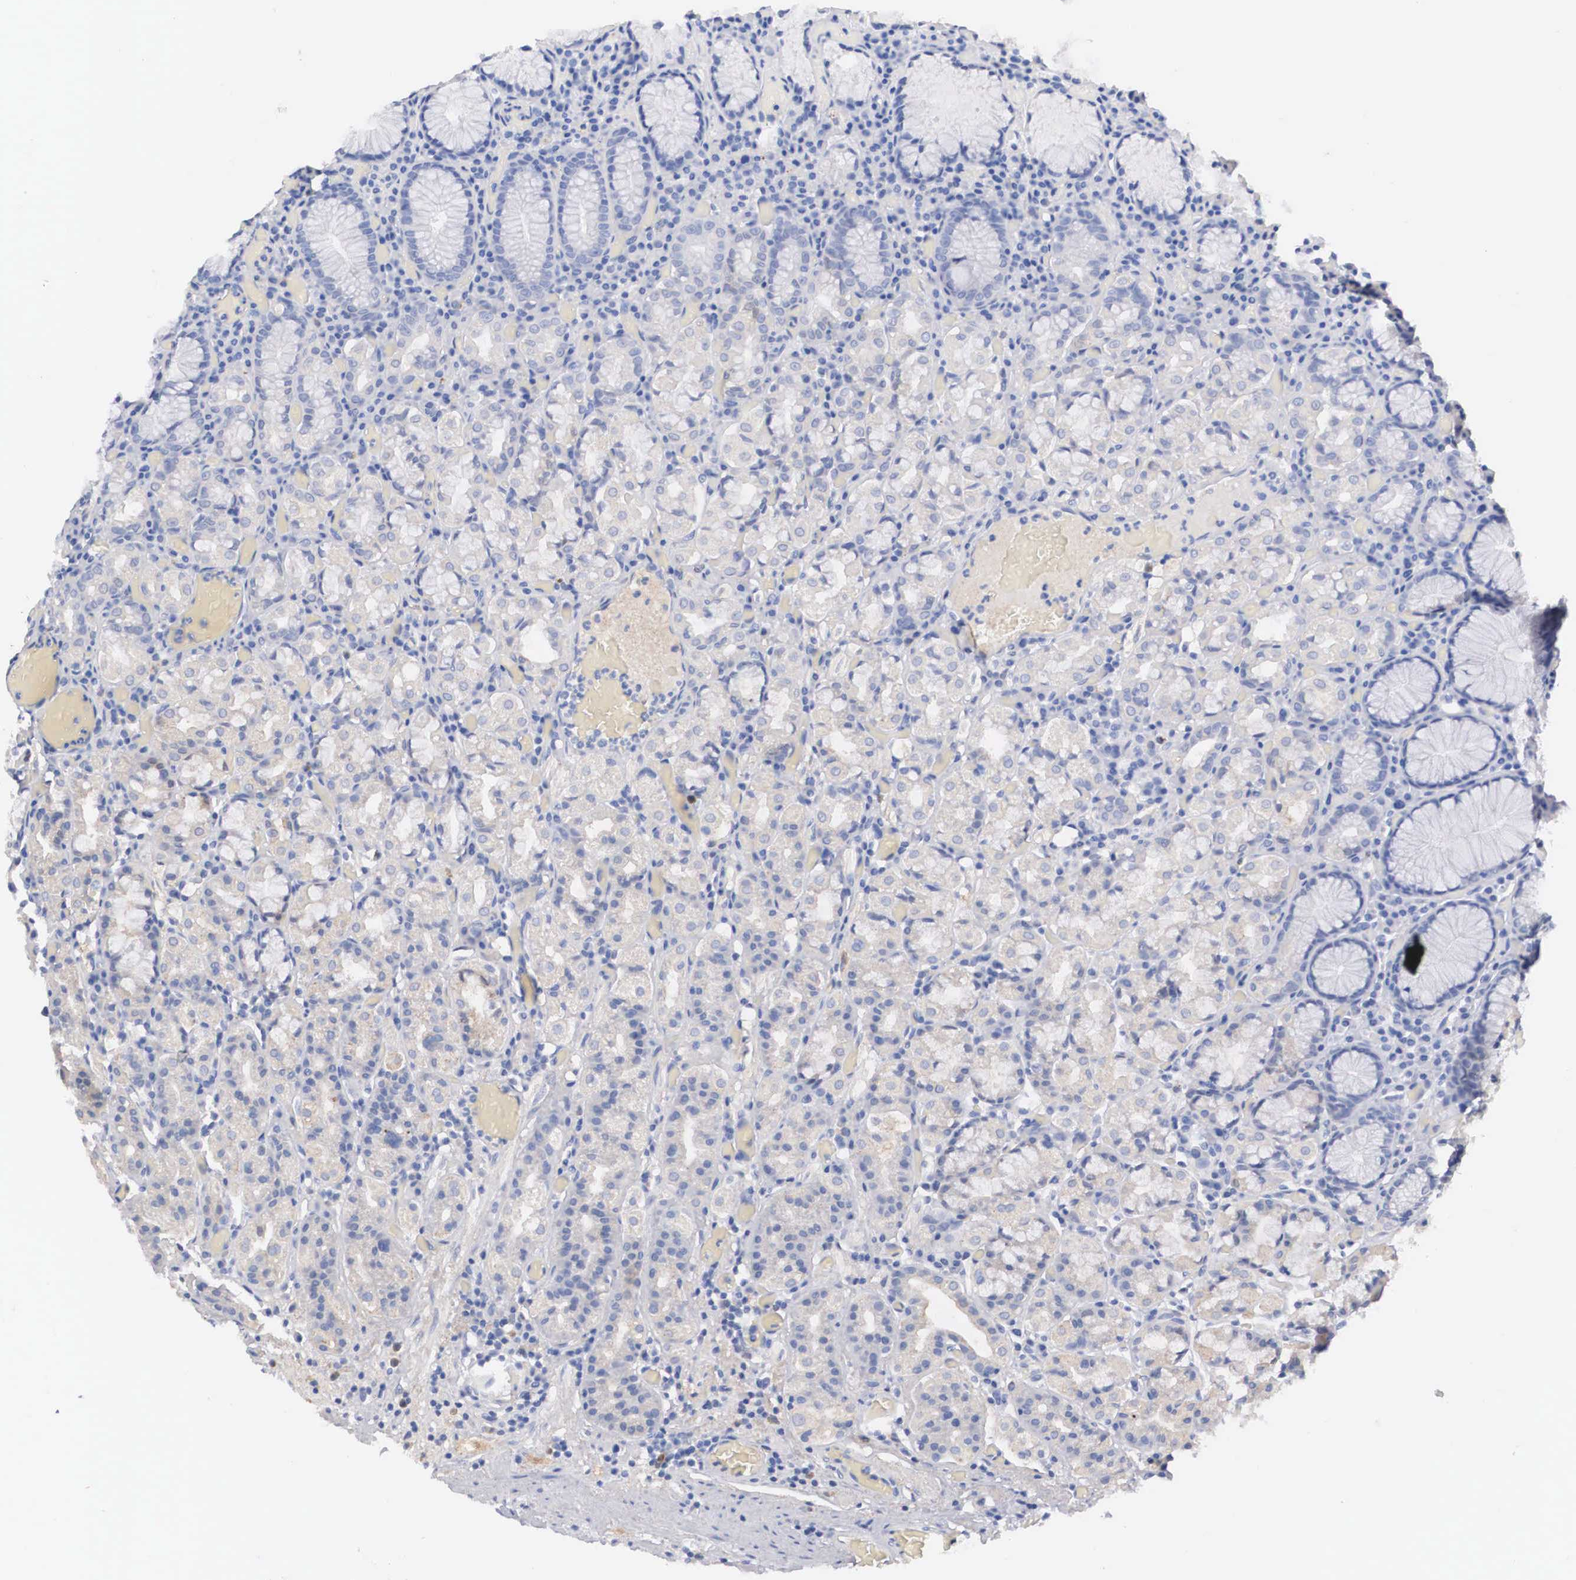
{"staining": {"intensity": "weak", "quantity": "25%-75%", "location": "cytoplasmic/membranous,nuclear"}, "tissue": "stomach", "cell_type": "Glandular cells", "image_type": "normal", "snomed": [{"axis": "morphology", "description": "Normal tissue, NOS"}, {"axis": "topography", "description": "Stomach, lower"}], "caption": "Immunohistochemical staining of benign stomach displays 25%-75% levels of weak cytoplasmic/membranous,nuclear protein staining in approximately 25%-75% of glandular cells.", "gene": "ABHD4", "patient": {"sex": "male", "age": 58}}